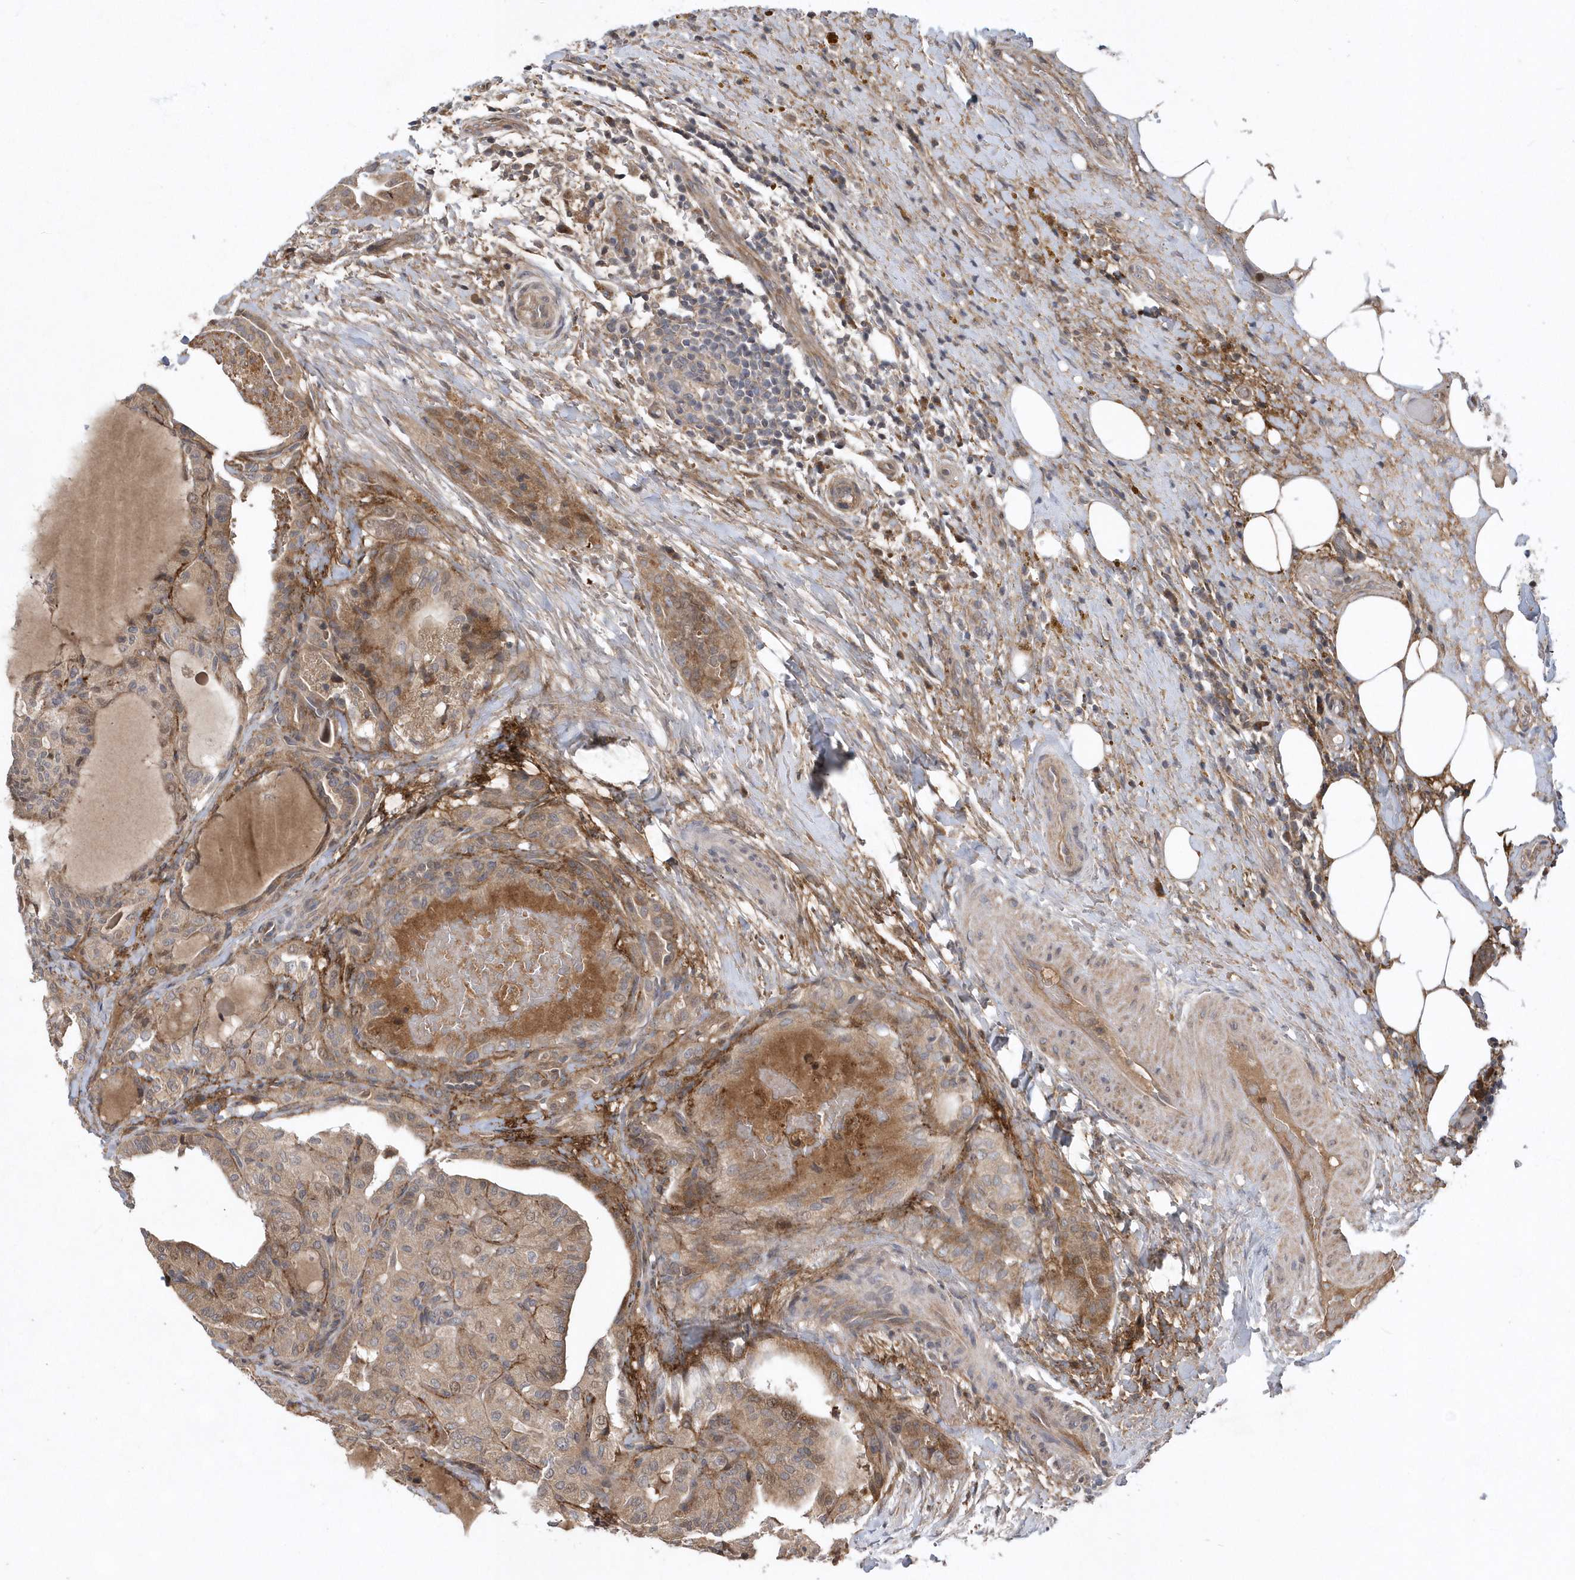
{"staining": {"intensity": "weak", "quantity": ">75%", "location": "cytoplasmic/membranous"}, "tissue": "thyroid cancer", "cell_type": "Tumor cells", "image_type": "cancer", "snomed": [{"axis": "morphology", "description": "Papillary adenocarcinoma, NOS"}, {"axis": "topography", "description": "Thyroid gland"}], "caption": "The immunohistochemical stain shows weak cytoplasmic/membranous positivity in tumor cells of papillary adenocarcinoma (thyroid) tissue.", "gene": "HMGCS1", "patient": {"sex": "male", "age": 77}}